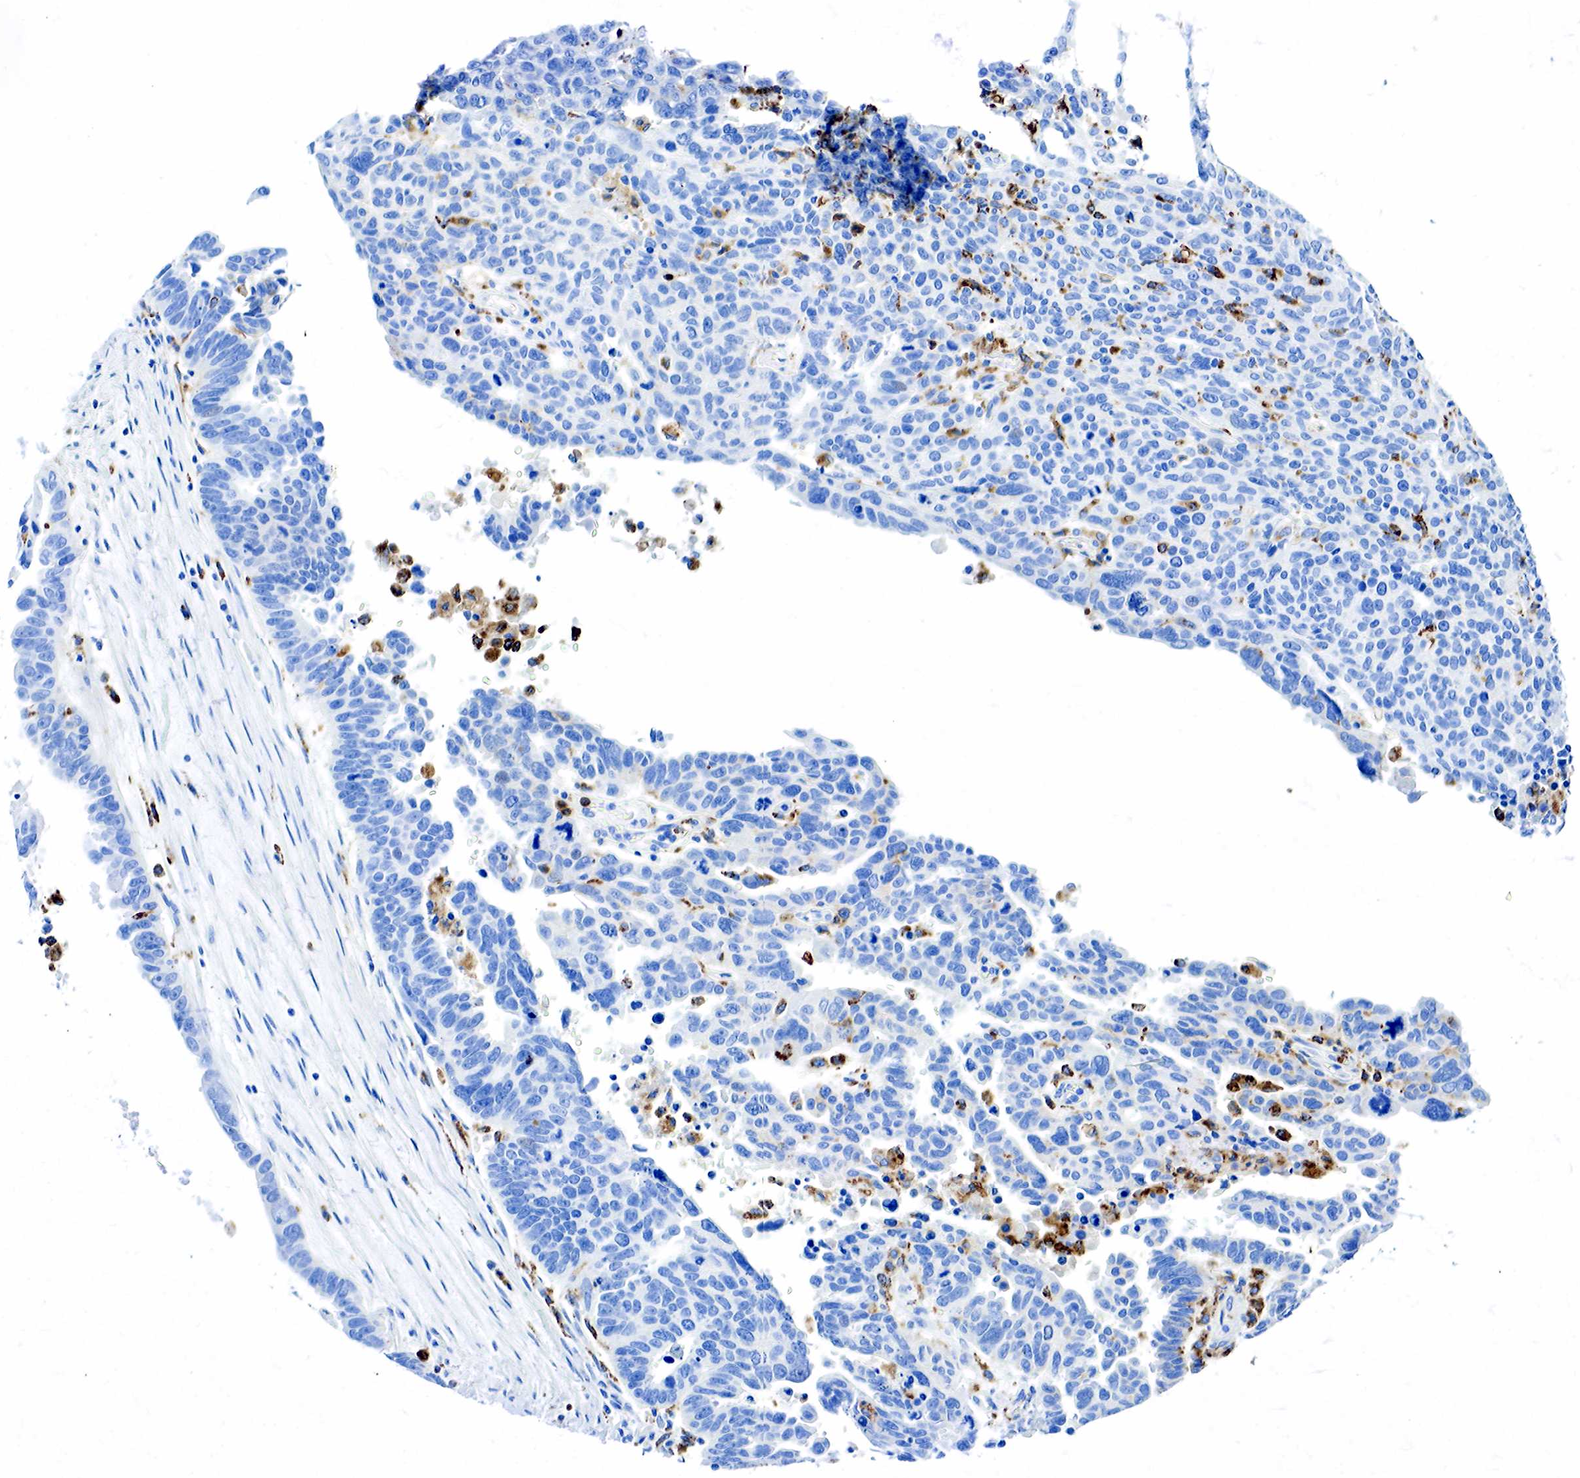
{"staining": {"intensity": "negative", "quantity": "none", "location": "none"}, "tissue": "ovarian cancer", "cell_type": "Tumor cells", "image_type": "cancer", "snomed": [{"axis": "morphology", "description": "Carcinoma, endometroid"}, {"axis": "morphology", "description": "Cystadenocarcinoma, serous, NOS"}, {"axis": "topography", "description": "Ovary"}], "caption": "High magnification brightfield microscopy of ovarian cancer (endometroid carcinoma) stained with DAB (brown) and counterstained with hematoxylin (blue): tumor cells show no significant positivity.", "gene": "CD68", "patient": {"sex": "female", "age": 45}}